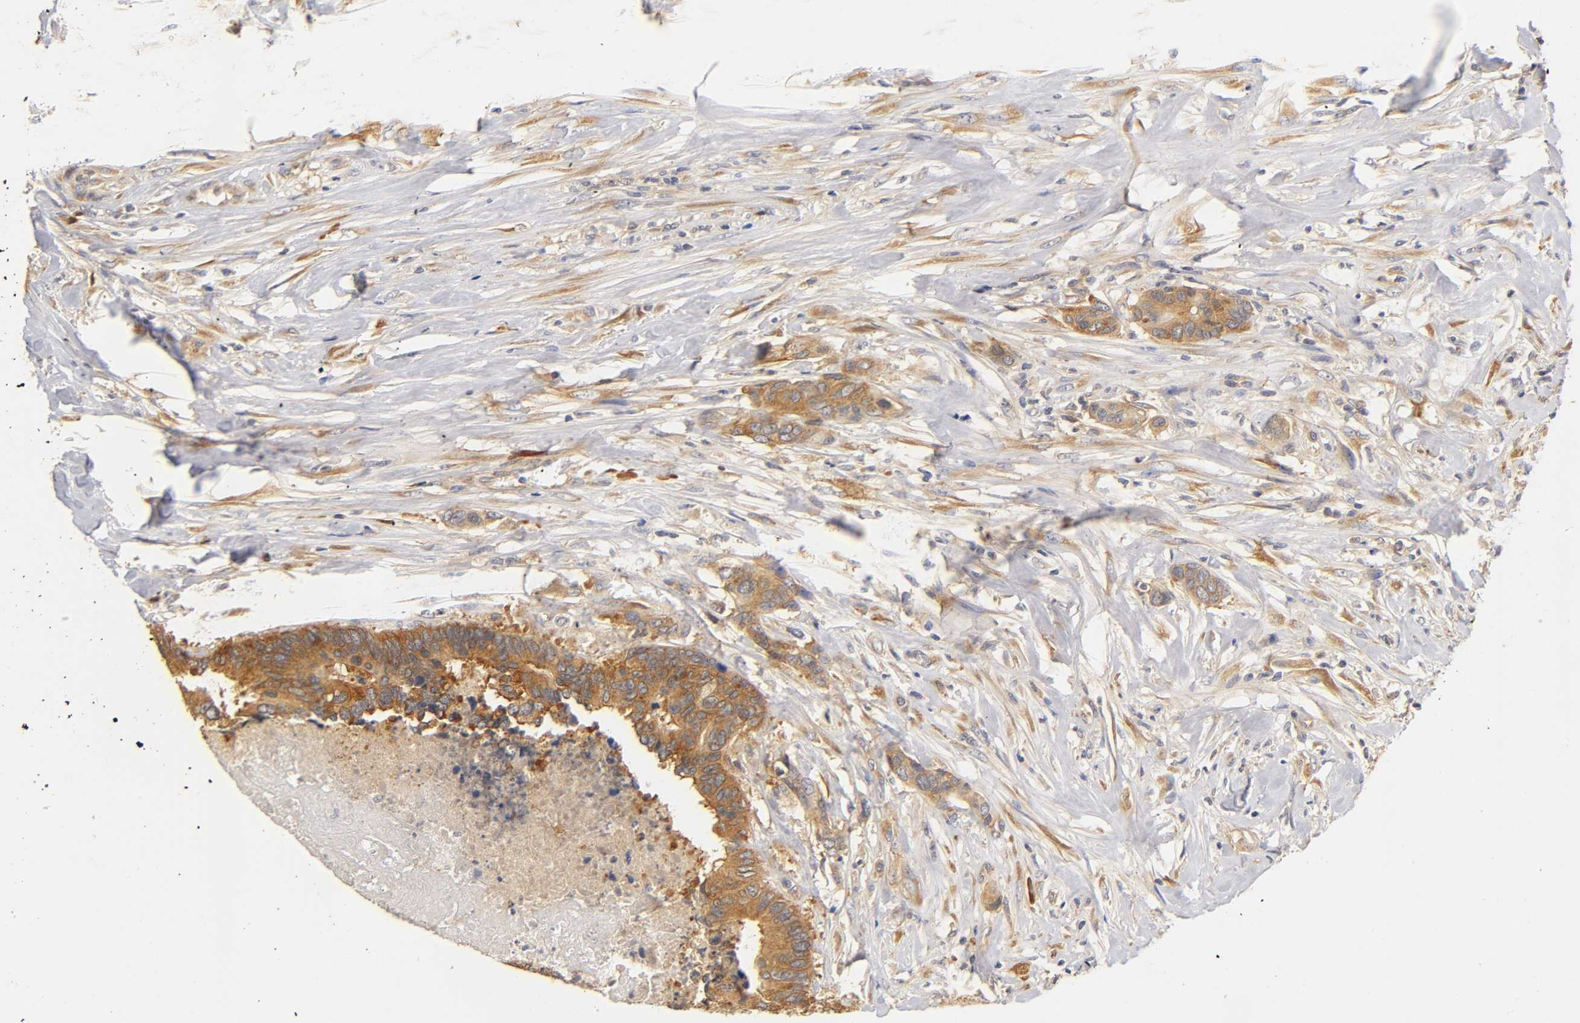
{"staining": {"intensity": "strong", "quantity": ">75%", "location": "cytoplasmic/membranous"}, "tissue": "colorectal cancer", "cell_type": "Tumor cells", "image_type": "cancer", "snomed": [{"axis": "morphology", "description": "Adenocarcinoma, NOS"}, {"axis": "topography", "description": "Rectum"}], "caption": "Immunohistochemistry (IHC) of human adenocarcinoma (colorectal) demonstrates high levels of strong cytoplasmic/membranous staining in approximately >75% of tumor cells.", "gene": "RPS29", "patient": {"sex": "male", "age": 55}}